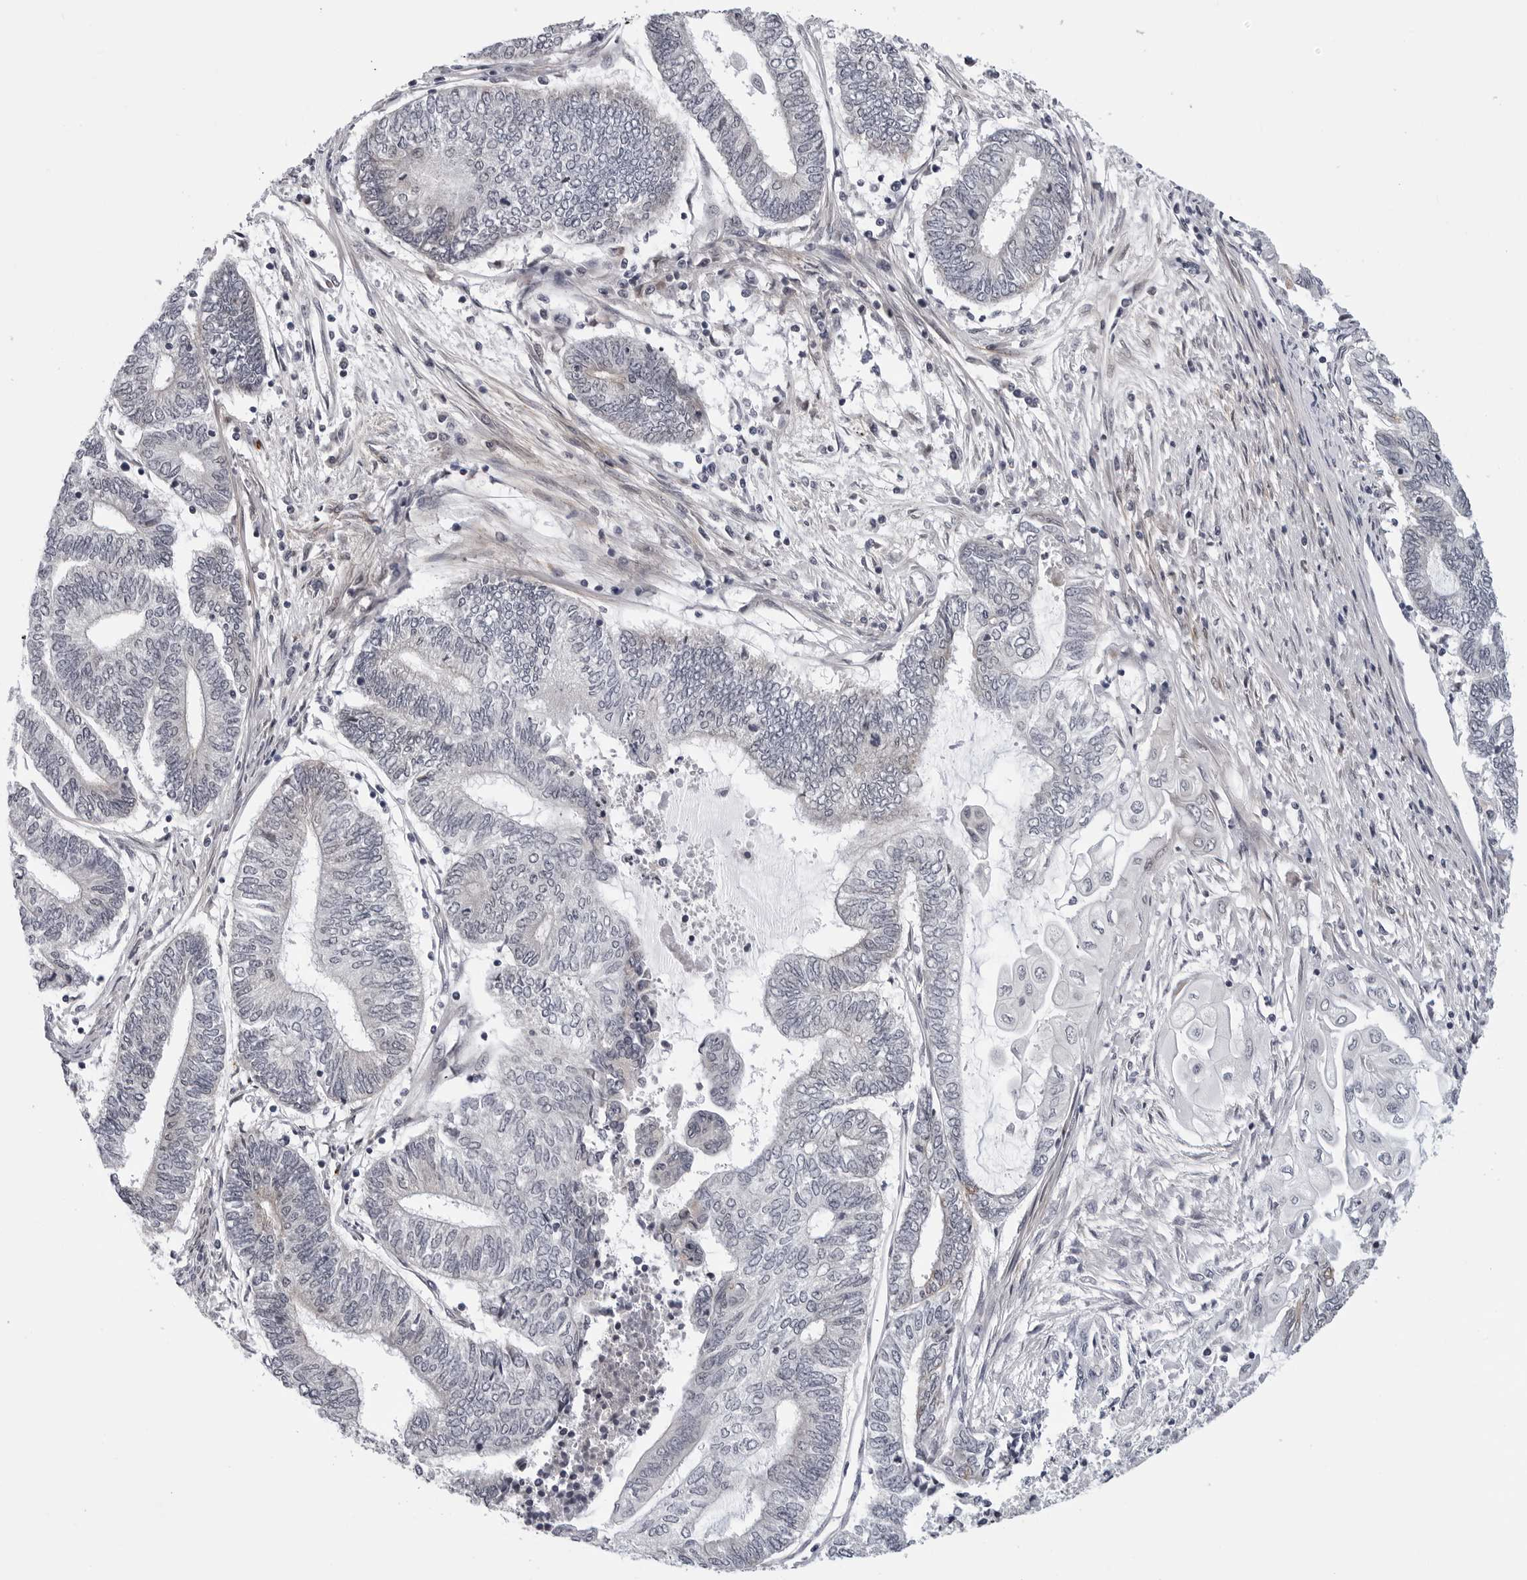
{"staining": {"intensity": "negative", "quantity": "none", "location": "none"}, "tissue": "endometrial cancer", "cell_type": "Tumor cells", "image_type": "cancer", "snomed": [{"axis": "morphology", "description": "Adenocarcinoma, NOS"}, {"axis": "topography", "description": "Uterus"}, {"axis": "topography", "description": "Endometrium"}], "caption": "High power microscopy histopathology image of an IHC histopathology image of endometrial adenocarcinoma, revealing no significant positivity in tumor cells.", "gene": "KIAA1614", "patient": {"sex": "female", "age": 70}}